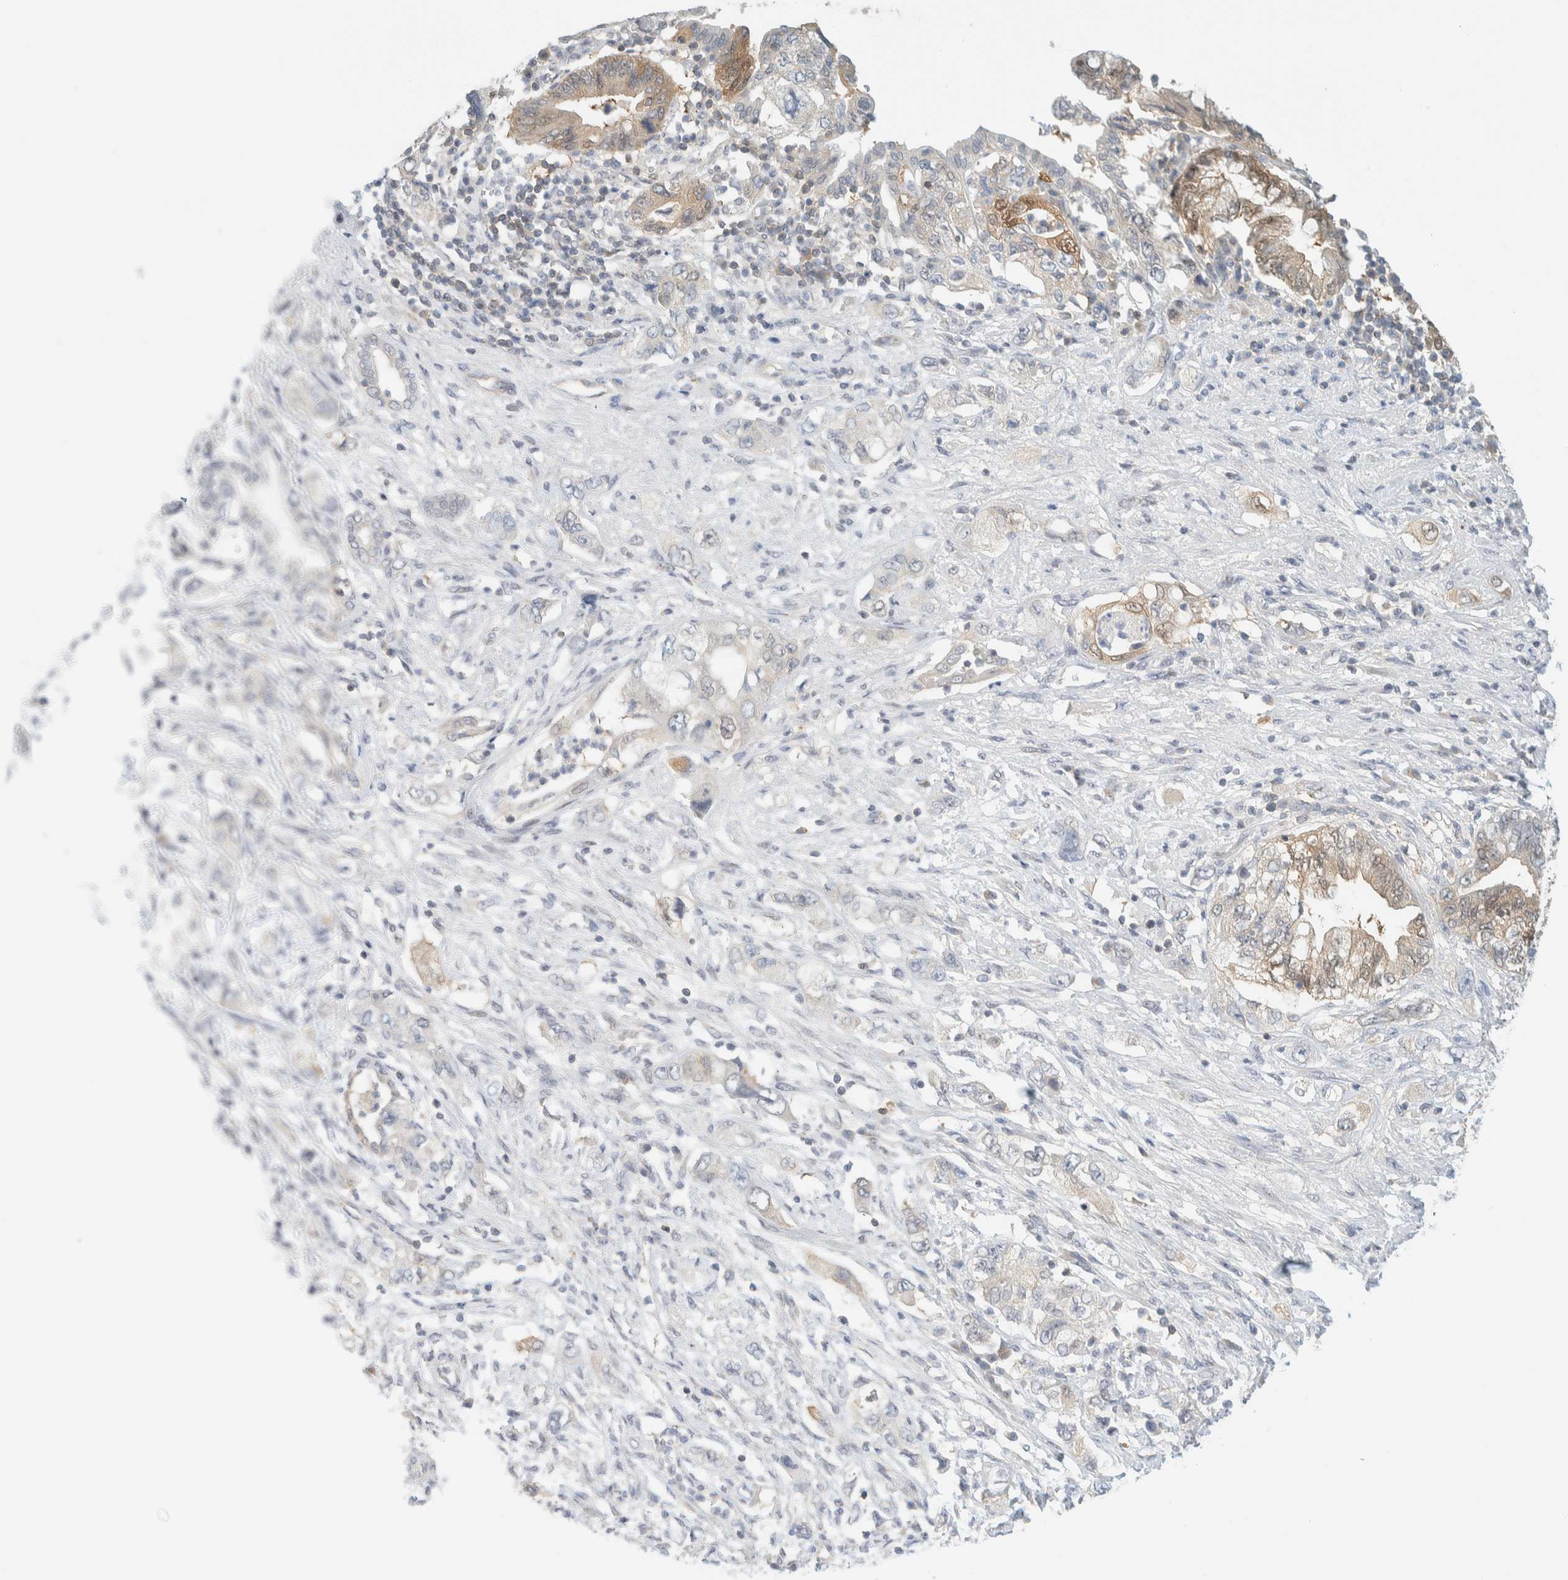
{"staining": {"intensity": "weak", "quantity": "<25%", "location": "cytoplasmic/membranous"}, "tissue": "pancreatic cancer", "cell_type": "Tumor cells", "image_type": "cancer", "snomed": [{"axis": "morphology", "description": "Adenocarcinoma, NOS"}, {"axis": "topography", "description": "Pancreas"}], "caption": "DAB (3,3'-diaminobenzidine) immunohistochemical staining of pancreatic cancer (adenocarcinoma) shows no significant positivity in tumor cells.", "gene": "PCYT2", "patient": {"sex": "female", "age": 73}}